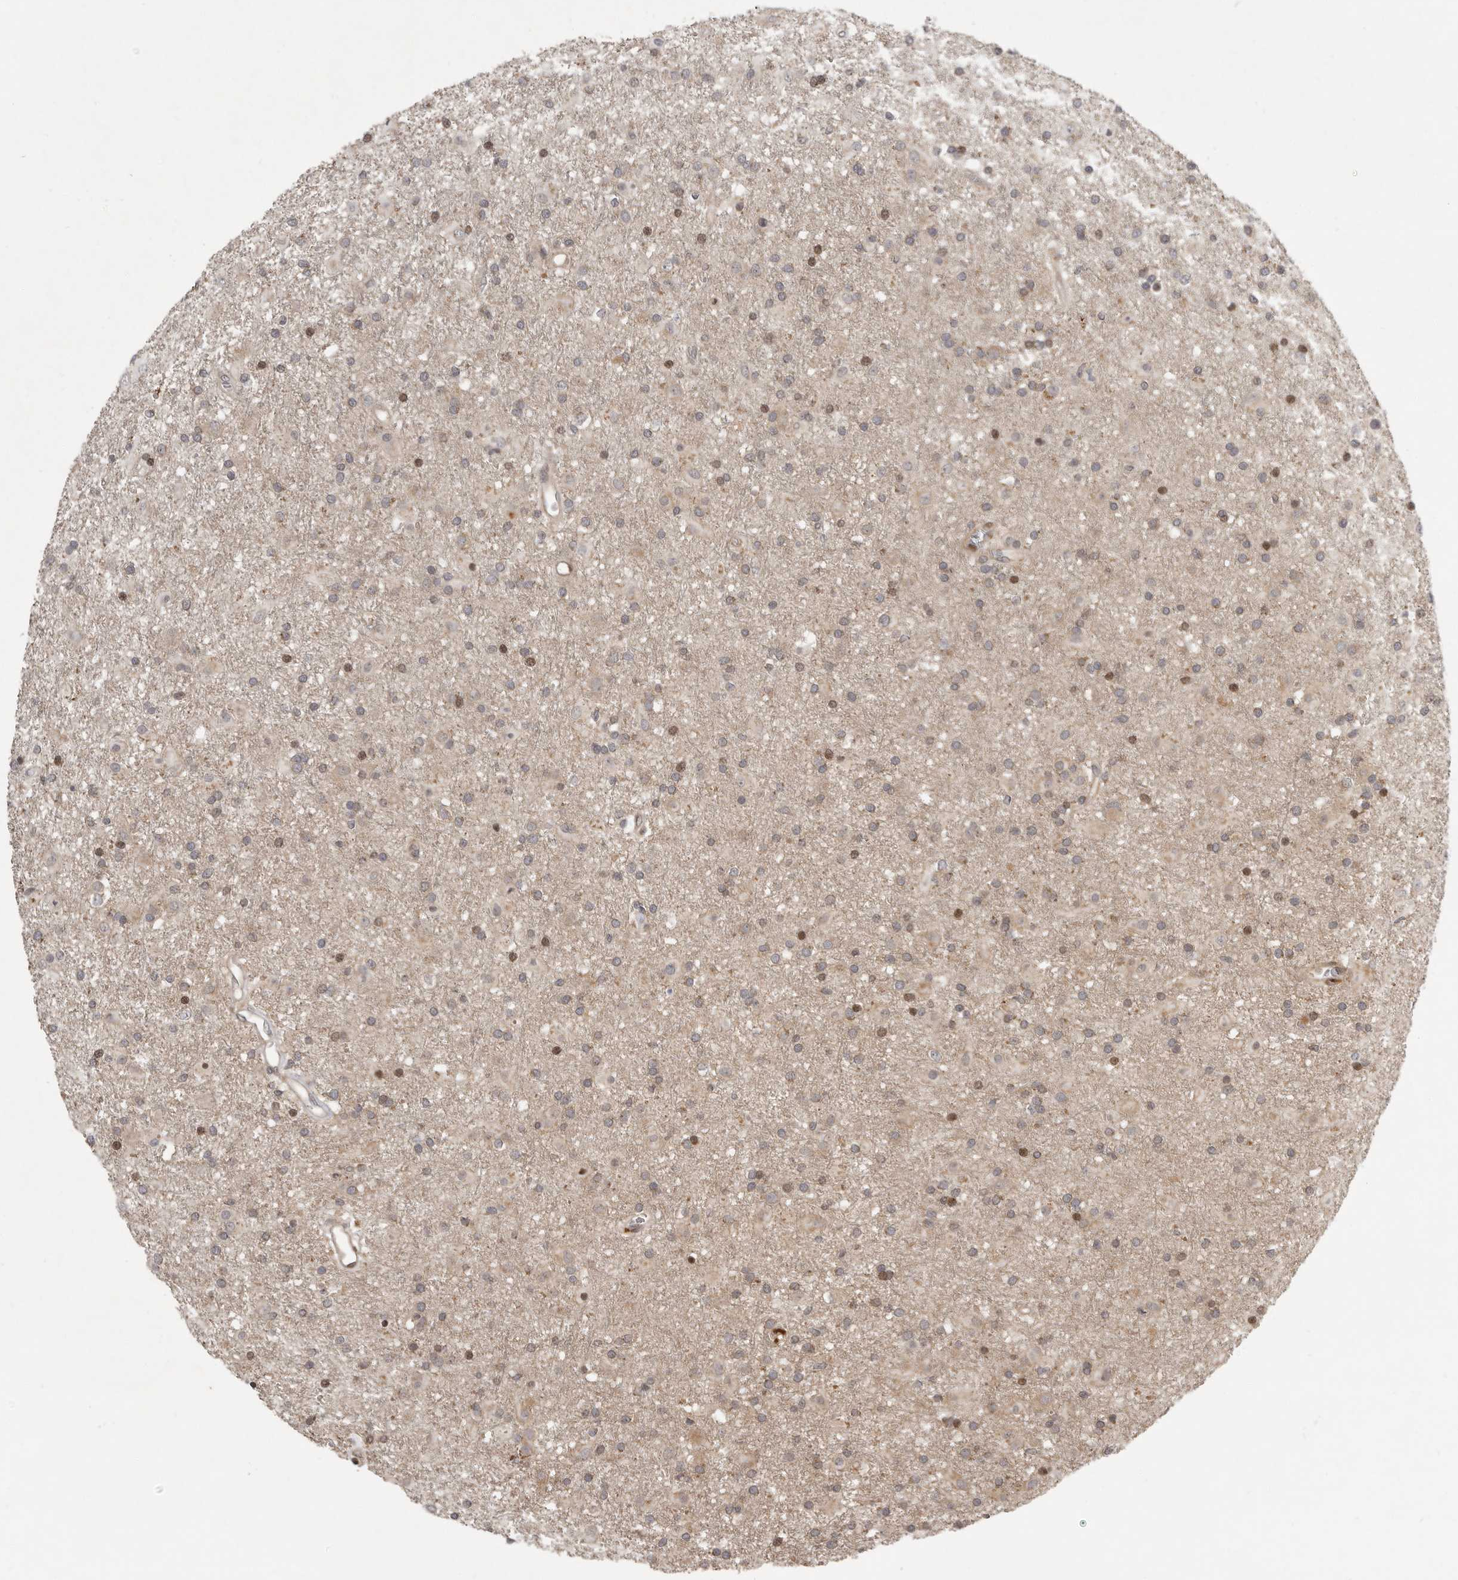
{"staining": {"intensity": "moderate", "quantity": "25%-75%", "location": "cytoplasmic/membranous,nuclear"}, "tissue": "glioma", "cell_type": "Tumor cells", "image_type": "cancer", "snomed": [{"axis": "morphology", "description": "Glioma, malignant, Low grade"}, {"axis": "topography", "description": "Brain"}], "caption": "Glioma stained with DAB IHC reveals medium levels of moderate cytoplasmic/membranous and nuclear positivity in about 25%-75% of tumor cells.", "gene": "RABIF", "patient": {"sex": "male", "age": 65}}